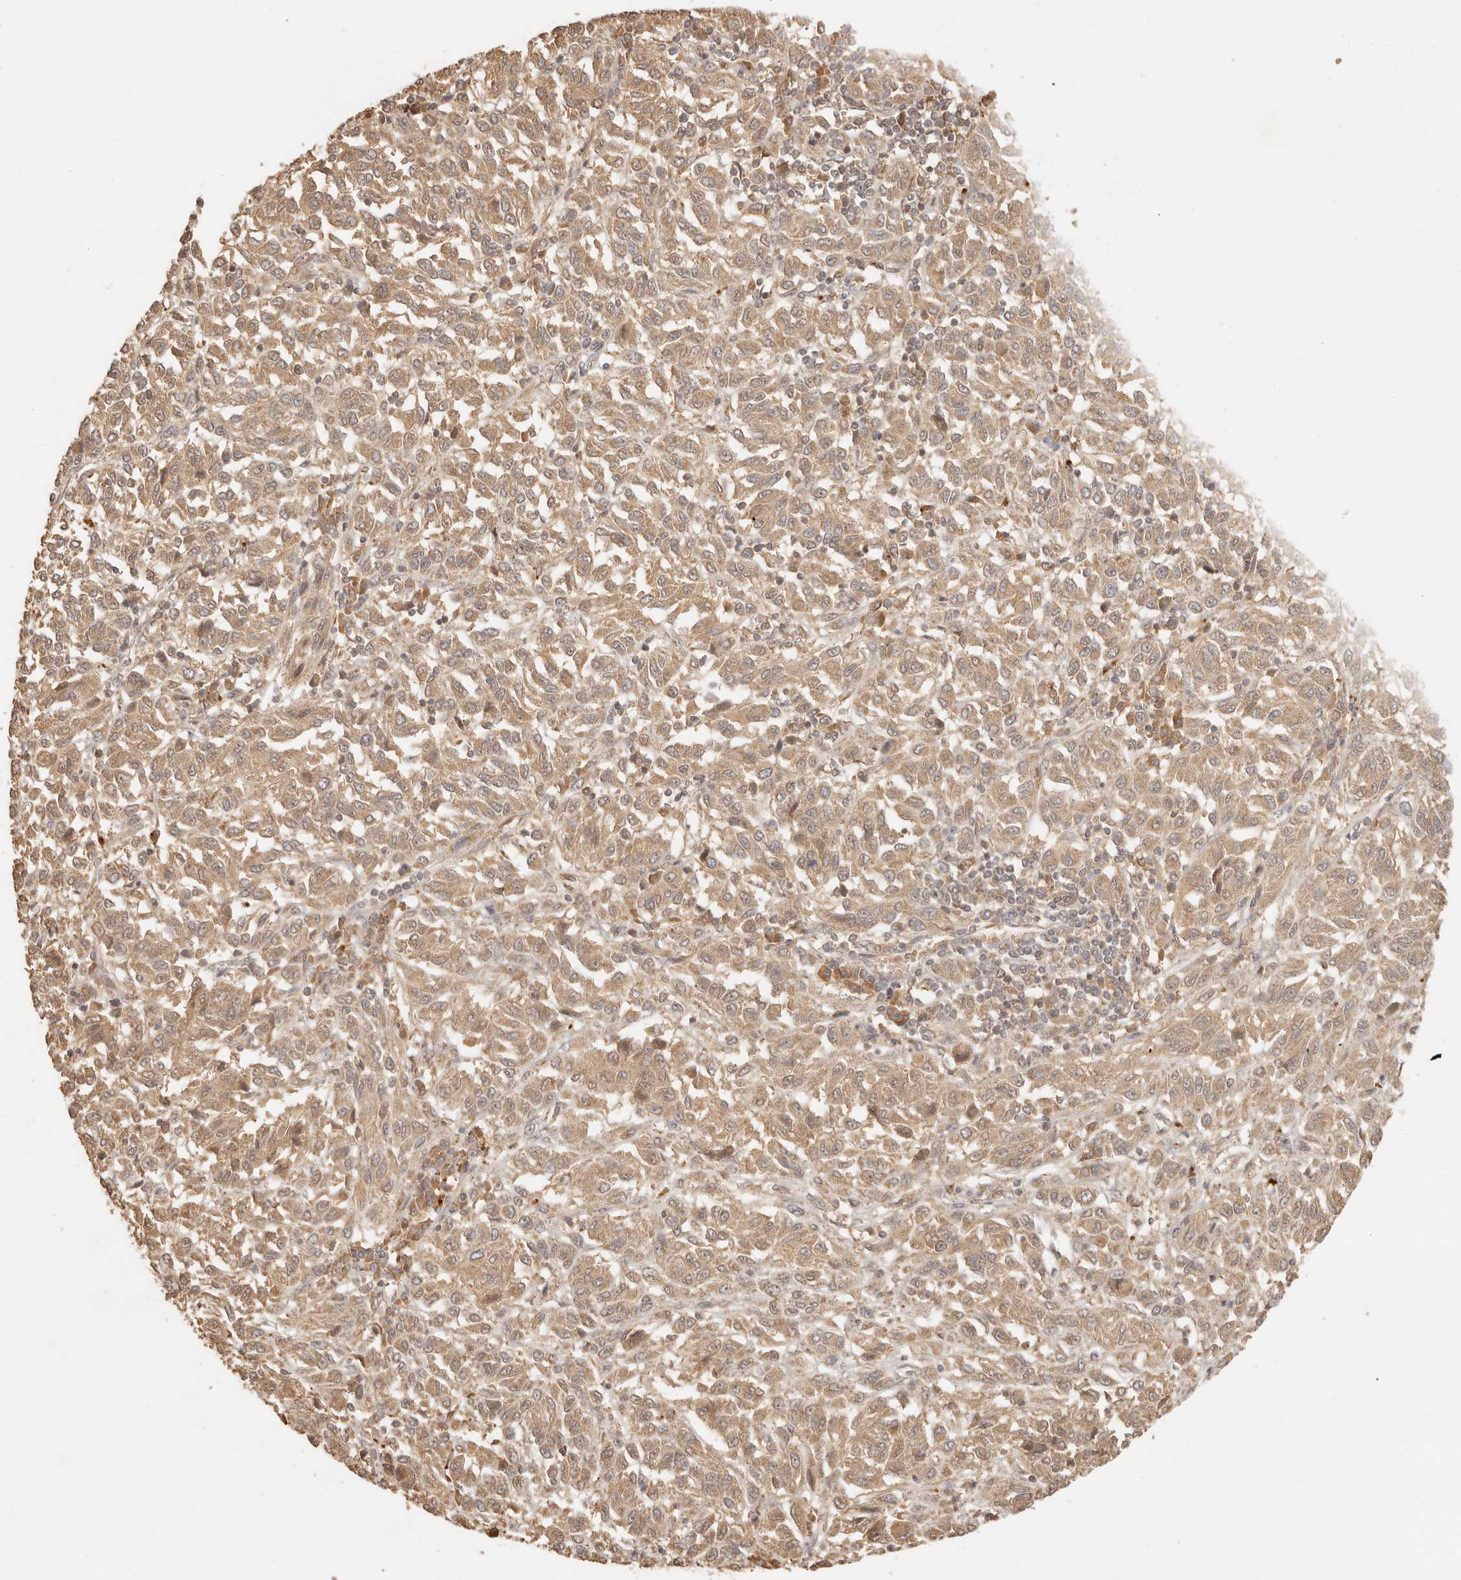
{"staining": {"intensity": "moderate", "quantity": ">75%", "location": "cytoplasmic/membranous"}, "tissue": "melanoma", "cell_type": "Tumor cells", "image_type": "cancer", "snomed": [{"axis": "morphology", "description": "Malignant melanoma, Metastatic site"}, {"axis": "topography", "description": "Lung"}], "caption": "This micrograph displays immunohistochemistry staining of human melanoma, with medium moderate cytoplasmic/membranous expression in about >75% of tumor cells.", "gene": "INTS11", "patient": {"sex": "male", "age": 64}}